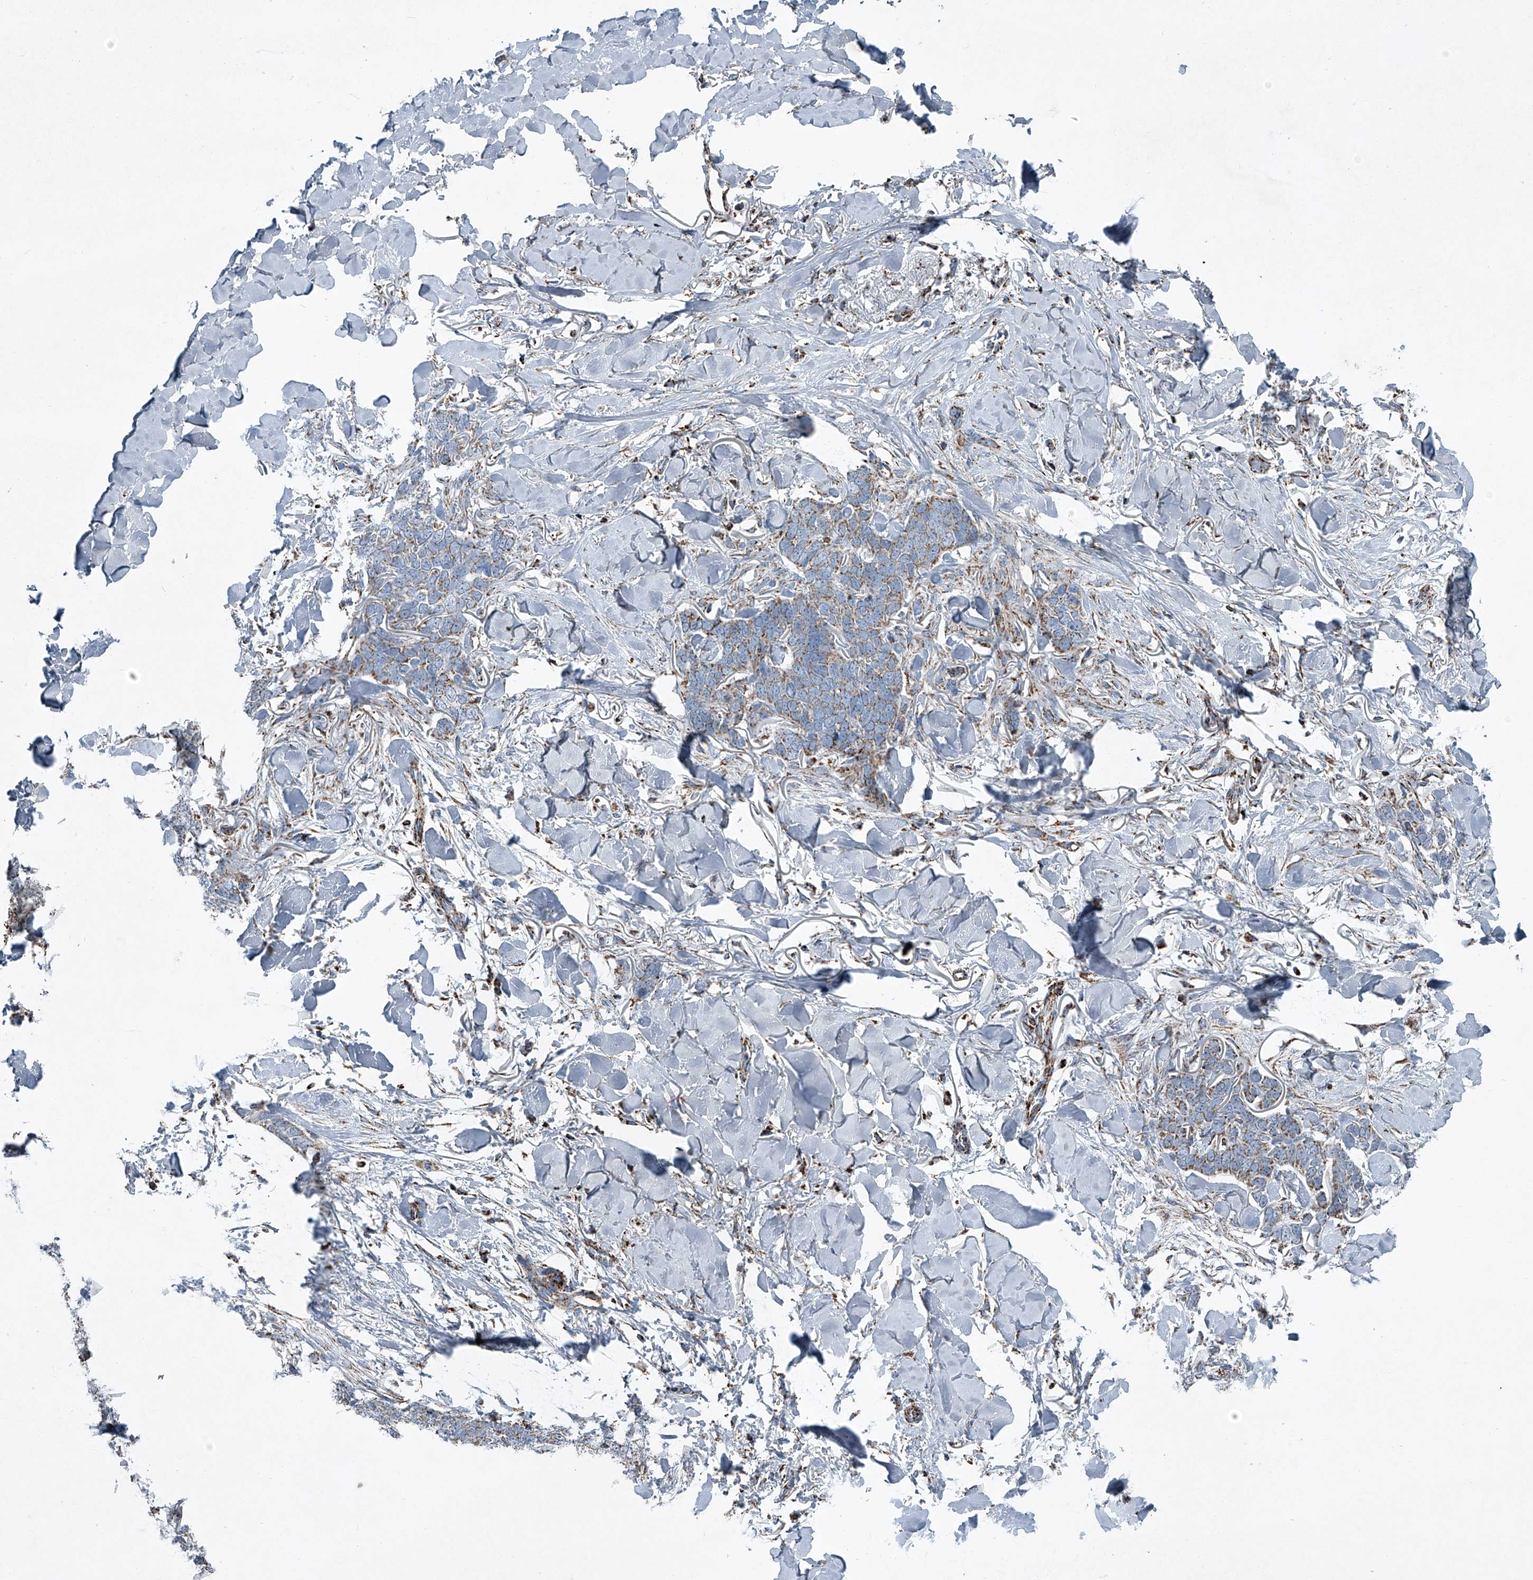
{"staining": {"intensity": "weak", "quantity": "25%-75%", "location": "cytoplasmic/membranous"}, "tissue": "skin cancer", "cell_type": "Tumor cells", "image_type": "cancer", "snomed": [{"axis": "morphology", "description": "Normal tissue, NOS"}, {"axis": "morphology", "description": "Basal cell carcinoma"}, {"axis": "topography", "description": "Skin"}], "caption": "Protein staining reveals weak cytoplasmic/membranous expression in about 25%-75% of tumor cells in skin cancer (basal cell carcinoma).", "gene": "CHRNA7", "patient": {"sex": "male", "age": 77}}